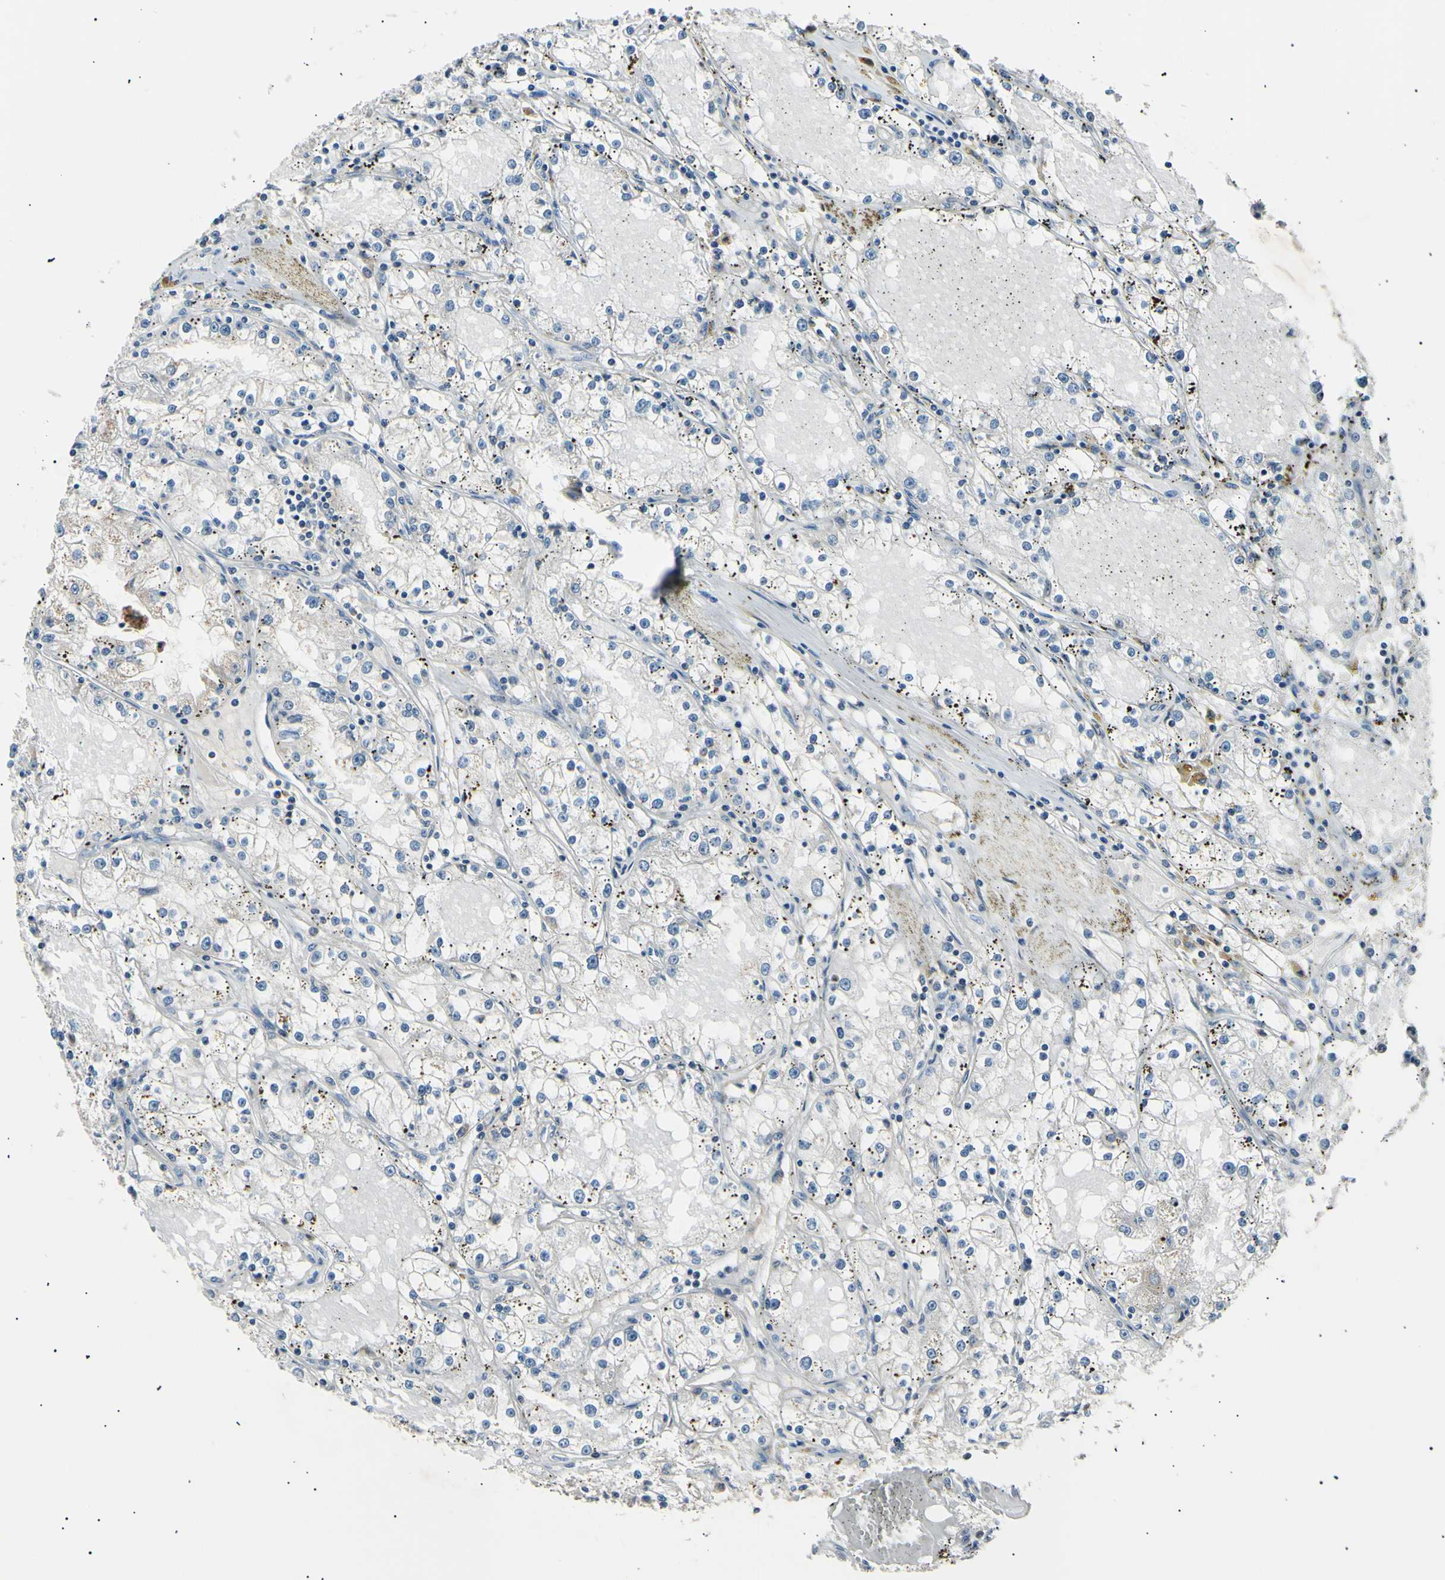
{"staining": {"intensity": "negative", "quantity": "none", "location": "none"}, "tissue": "renal cancer", "cell_type": "Tumor cells", "image_type": "cancer", "snomed": [{"axis": "morphology", "description": "Adenocarcinoma, NOS"}, {"axis": "topography", "description": "Kidney"}], "caption": "Immunohistochemistry (IHC) photomicrograph of neoplastic tissue: renal adenocarcinoma stained with DAB (3,3'-diaminobenzidine) exhibits no significant protein staining in tumor cells.", "gene": "ITGA6", "patient": {"sex": "male", "age": 56}}